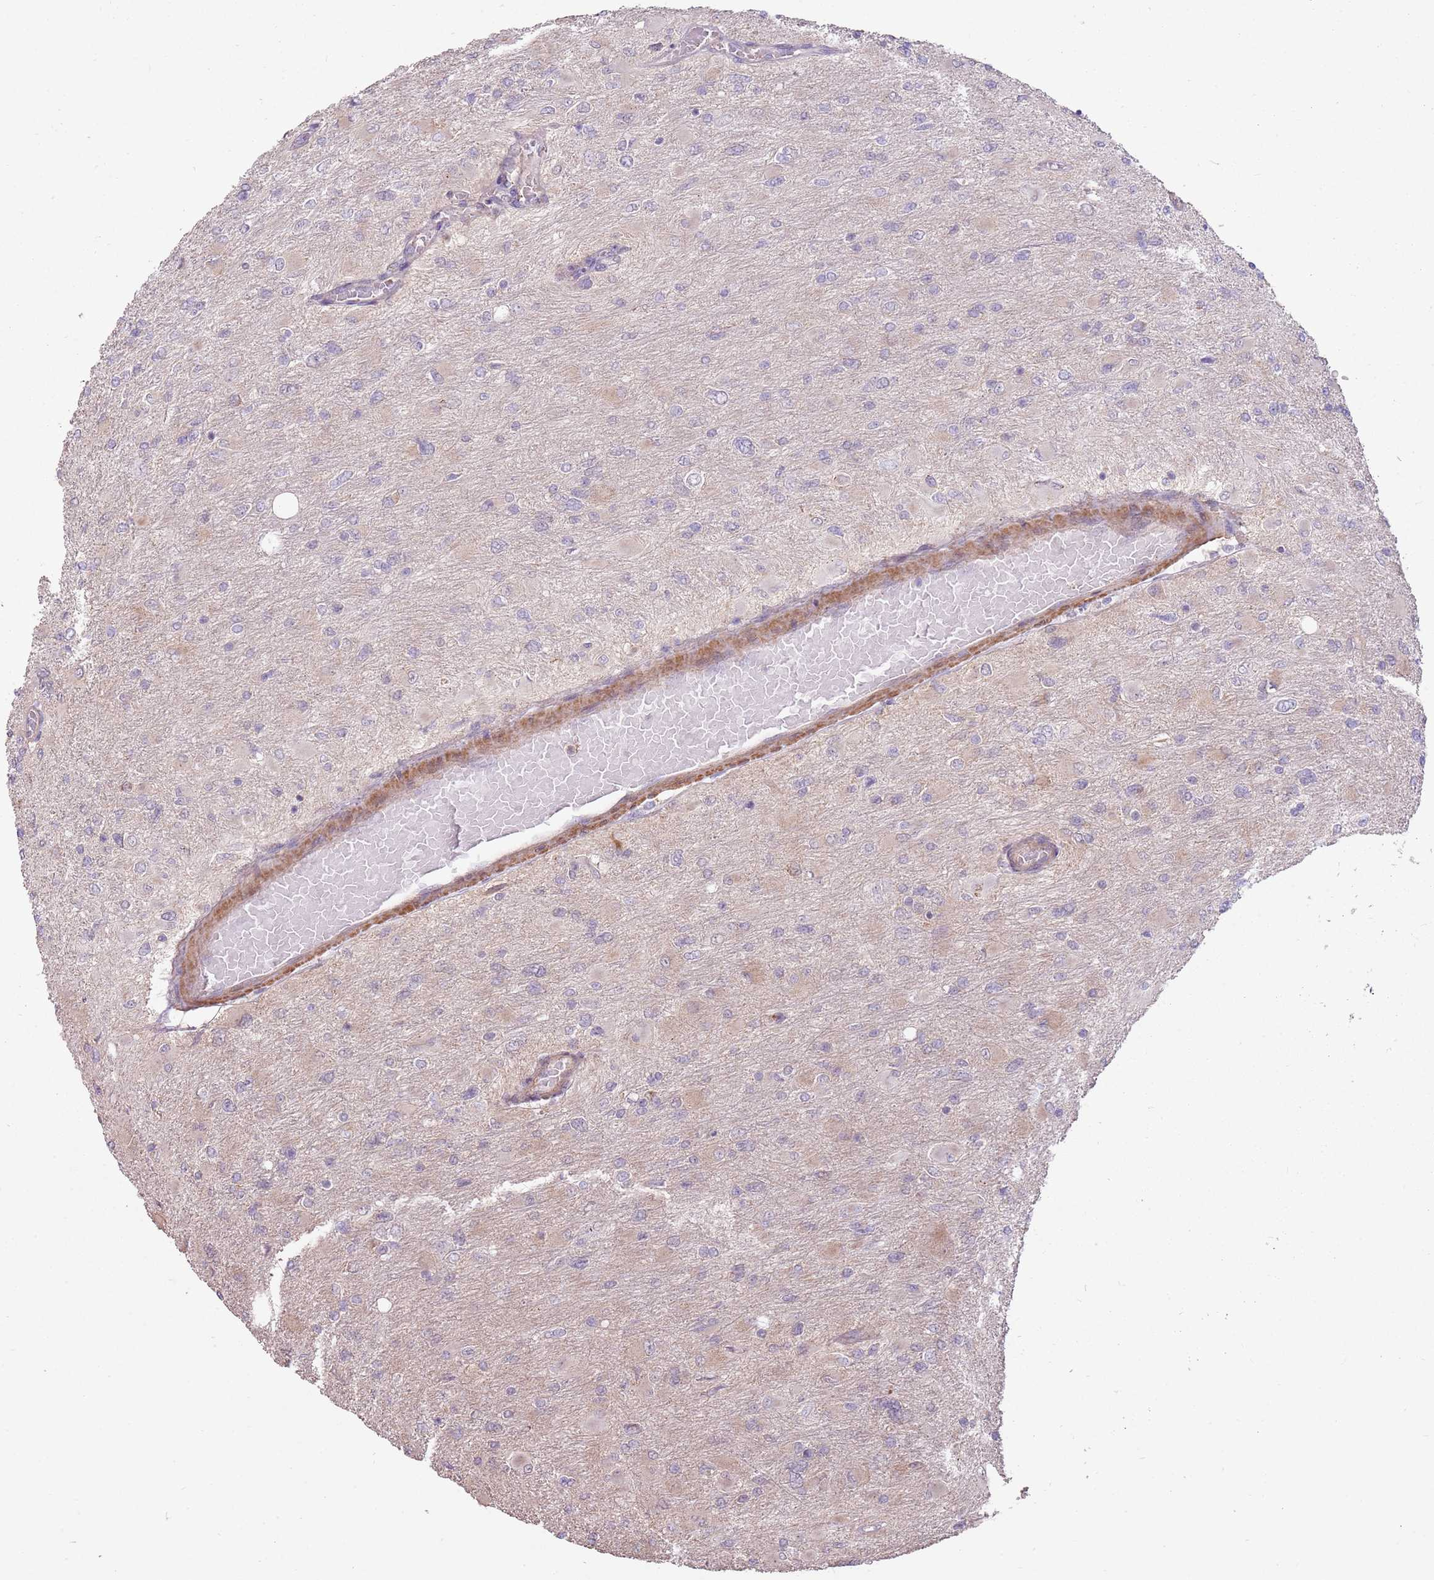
{"staining": {"intensity": "negative", "quantity": "none", "location": "none"}, "tissue": "glioma", "cell_type": "Tumor cells", "image_type": "cancer", "snomed": [{"axis": "morphology", "description": "Glioma, malignant, High grade"}, {"axis": "topography", "description": "Cerebral cortex"}], "caption": "Immunohistochemistry histopathology image of neoplastic tissue: human malignant glioma (high-grade) stained with DAB shows no significant protein staining in tumor cells.", "gene": "SPATA31D1", "patient": {"sex": "female", "age": 36}}